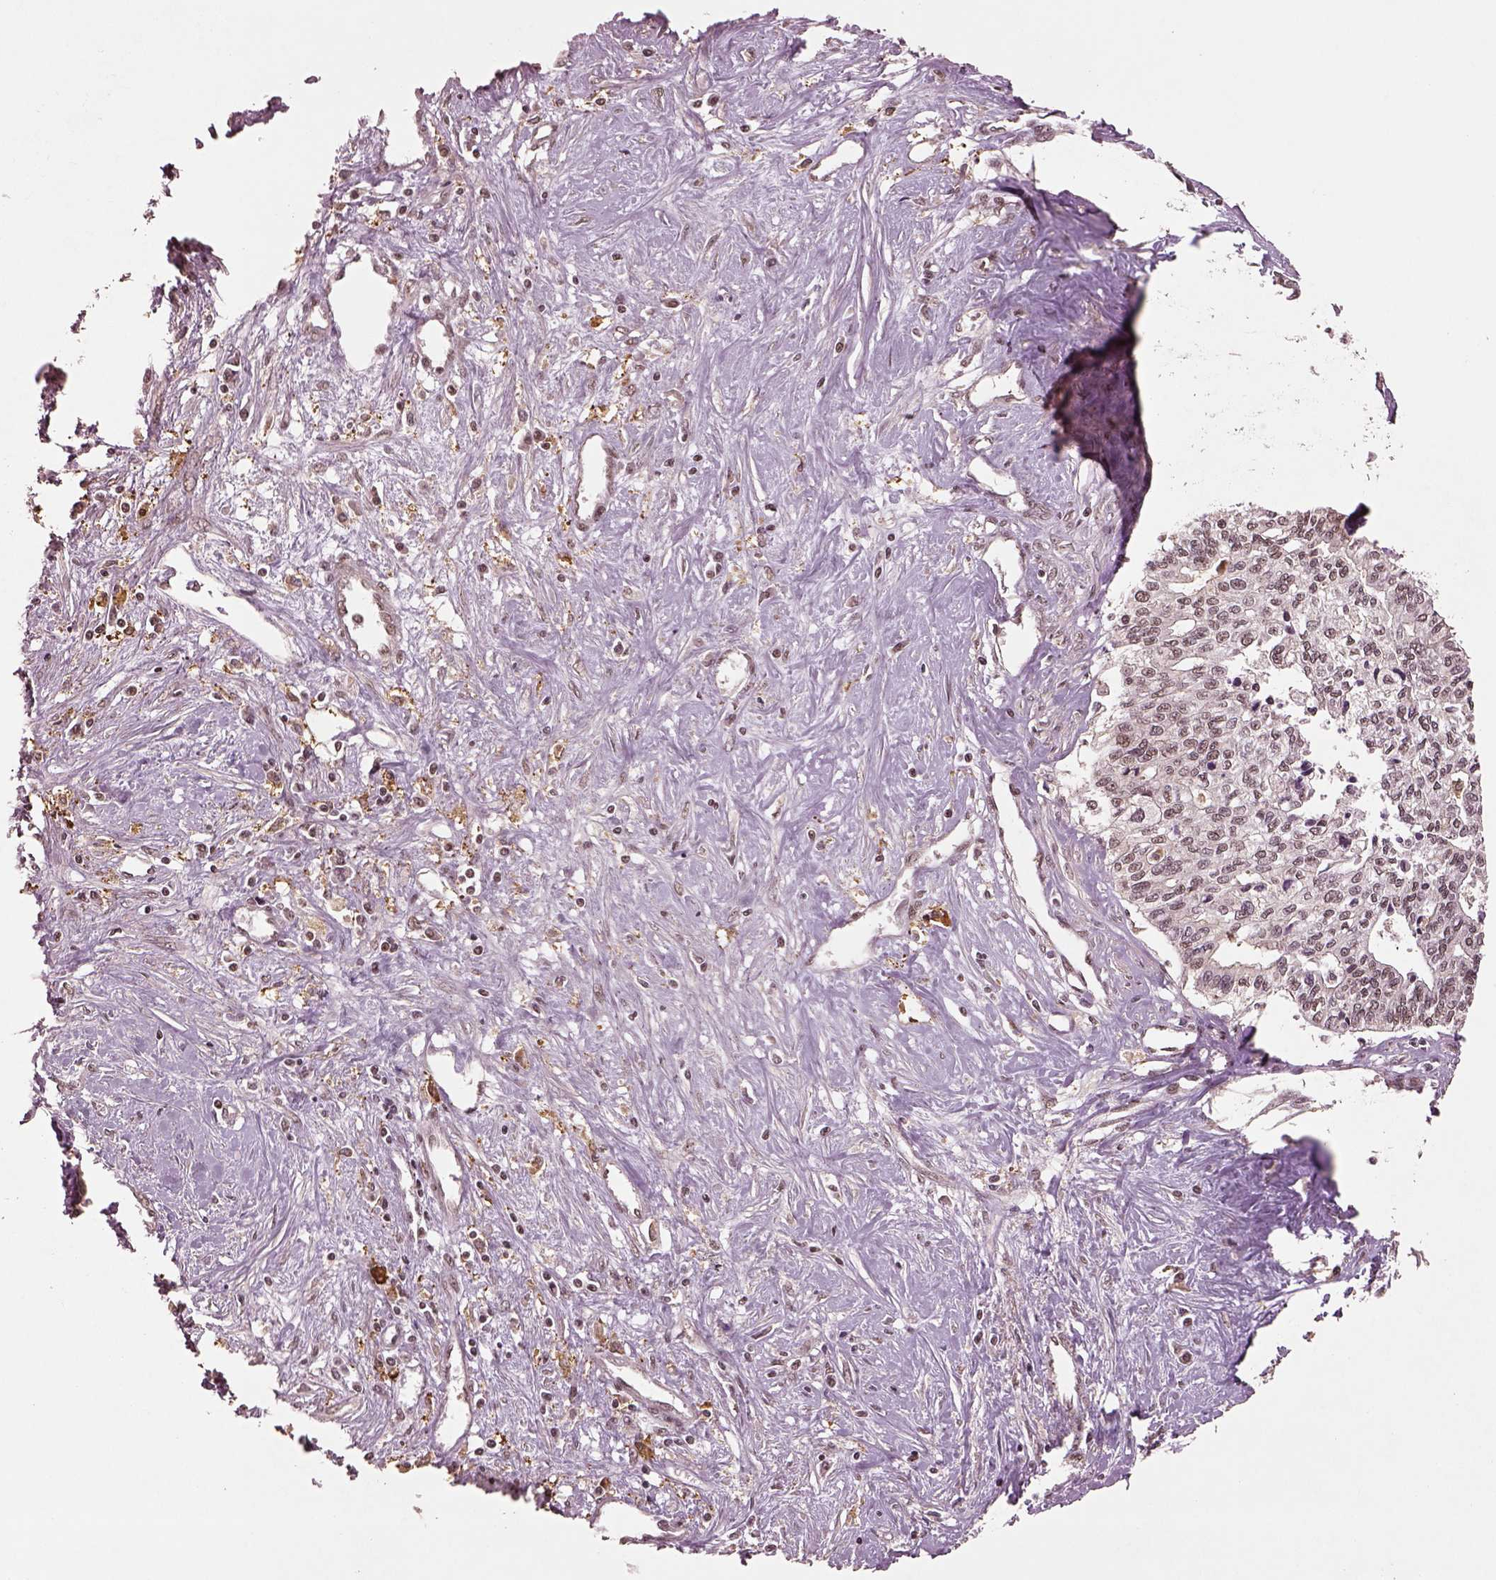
{"staining": {"intensity": "weak", "quantity": "25%-75%", "location": "nuclear"}, "tissue": "liver cancer", "cell_type": "Tumor cells", "image_type": "cancer", "snomed": [{"axis": "morphology", "description": "Cholangiocarcinoma"}, {"axis": "topography", "description": "Liver"}], "caption": "Human liver cancer (cholangiocarcinoma) stained with a brown dye displays weak nuclear positive staining in about 25%-75% of tumor cells.", "gene": "BRD9", "patient": {"sex": "female", "age": 61}}